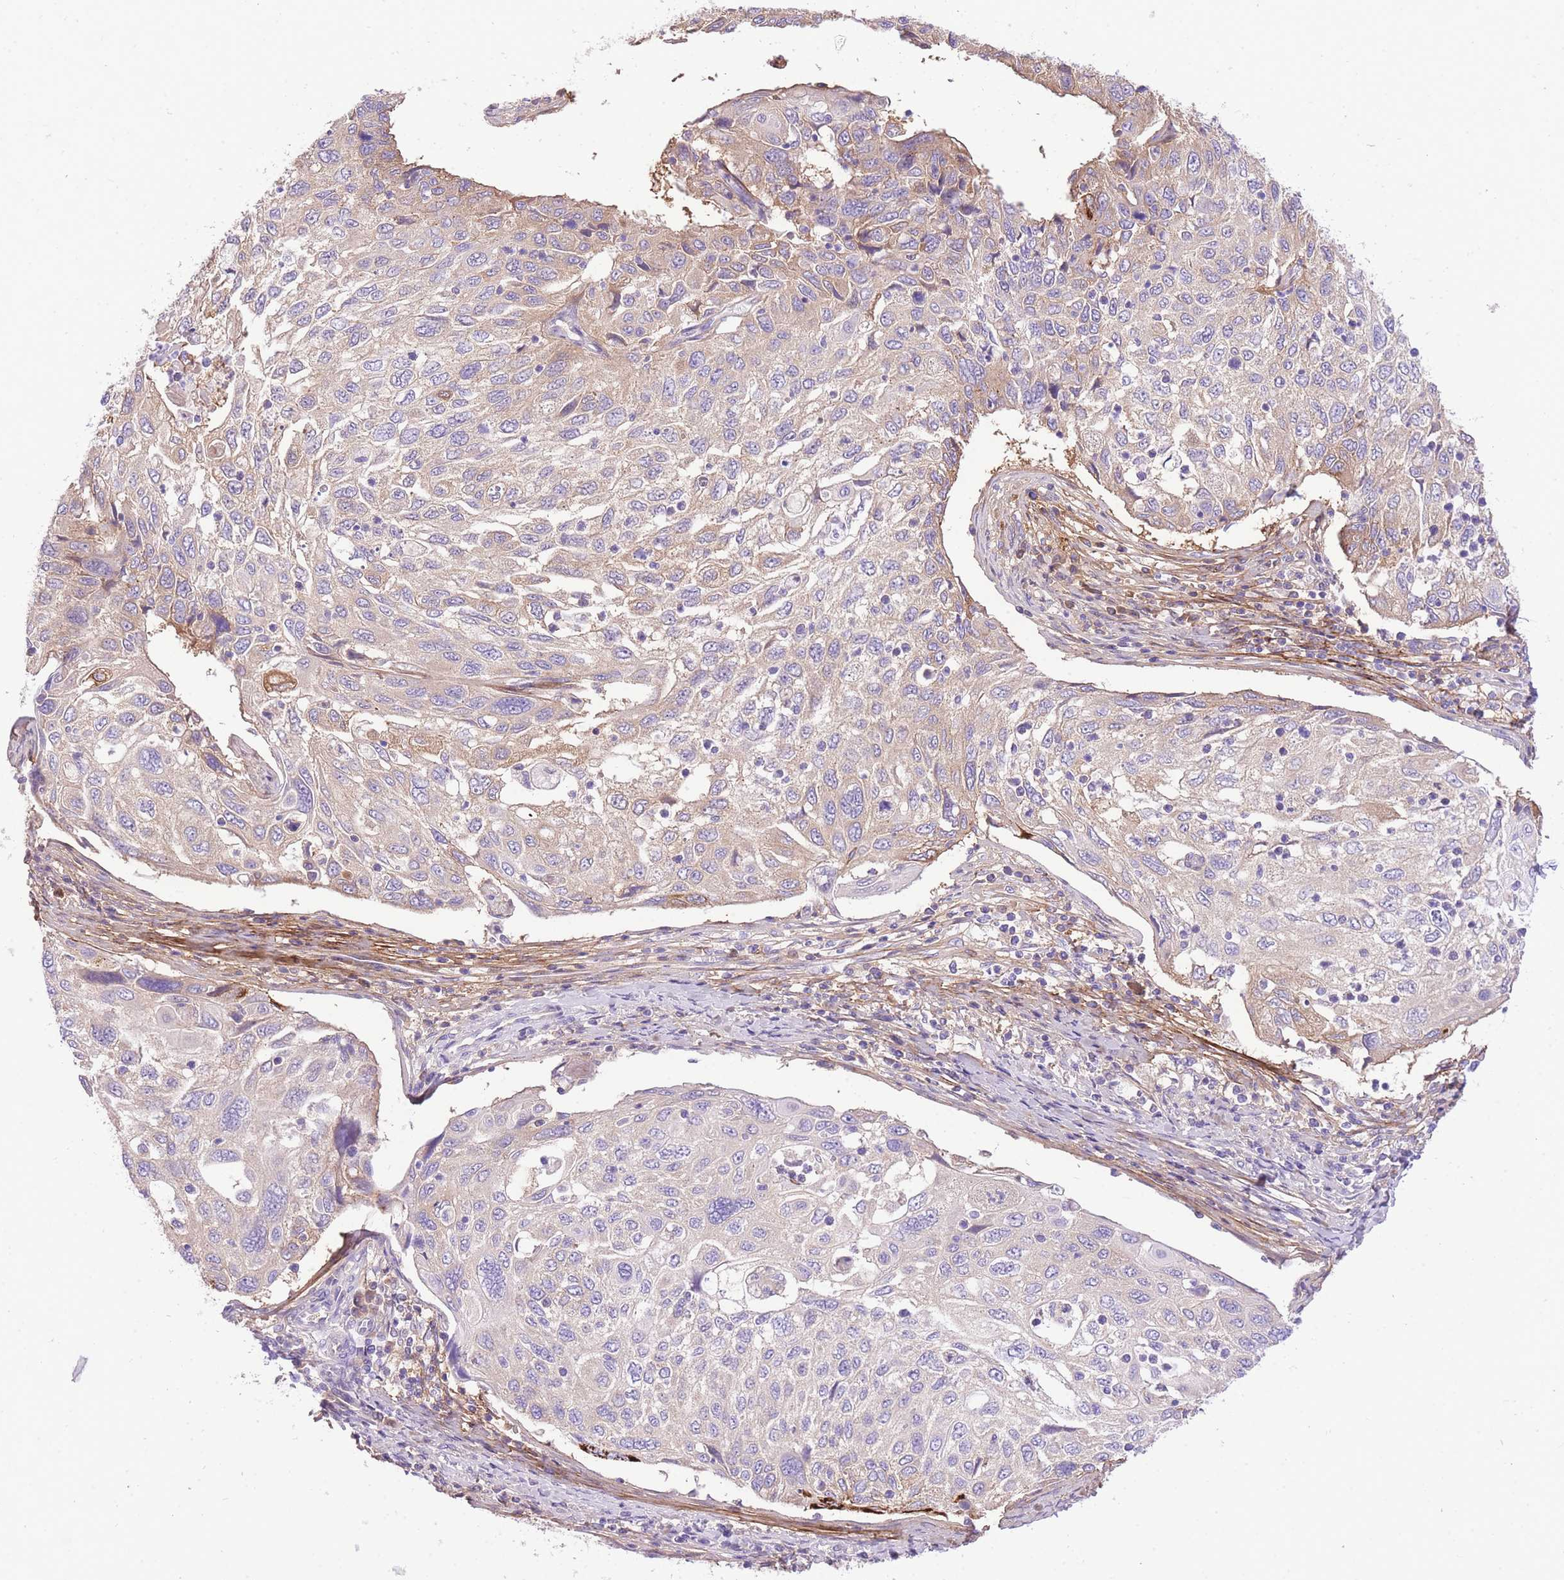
{"staining": {"intensity": "strong", "quantity": "<25%", "location": "cytoplasmic/membranous"}, "tissue": "cervical cancer", "cell_type": "Tumor cells", "image_type": "cancer", "snomed": [{"axis": "morphology", "description": "Squamous cell carcinoma, NOS"}, {"axis": "topography", "description": "Cervix"}], "caption": "Immunohistochemical staining of cervical cancer displays medium levels of strong cytoplasmic/membranous protein expression in about <25% of tumor cells.", "gene": "LIPH", "patient": {"sex": "female", "age": 70}}